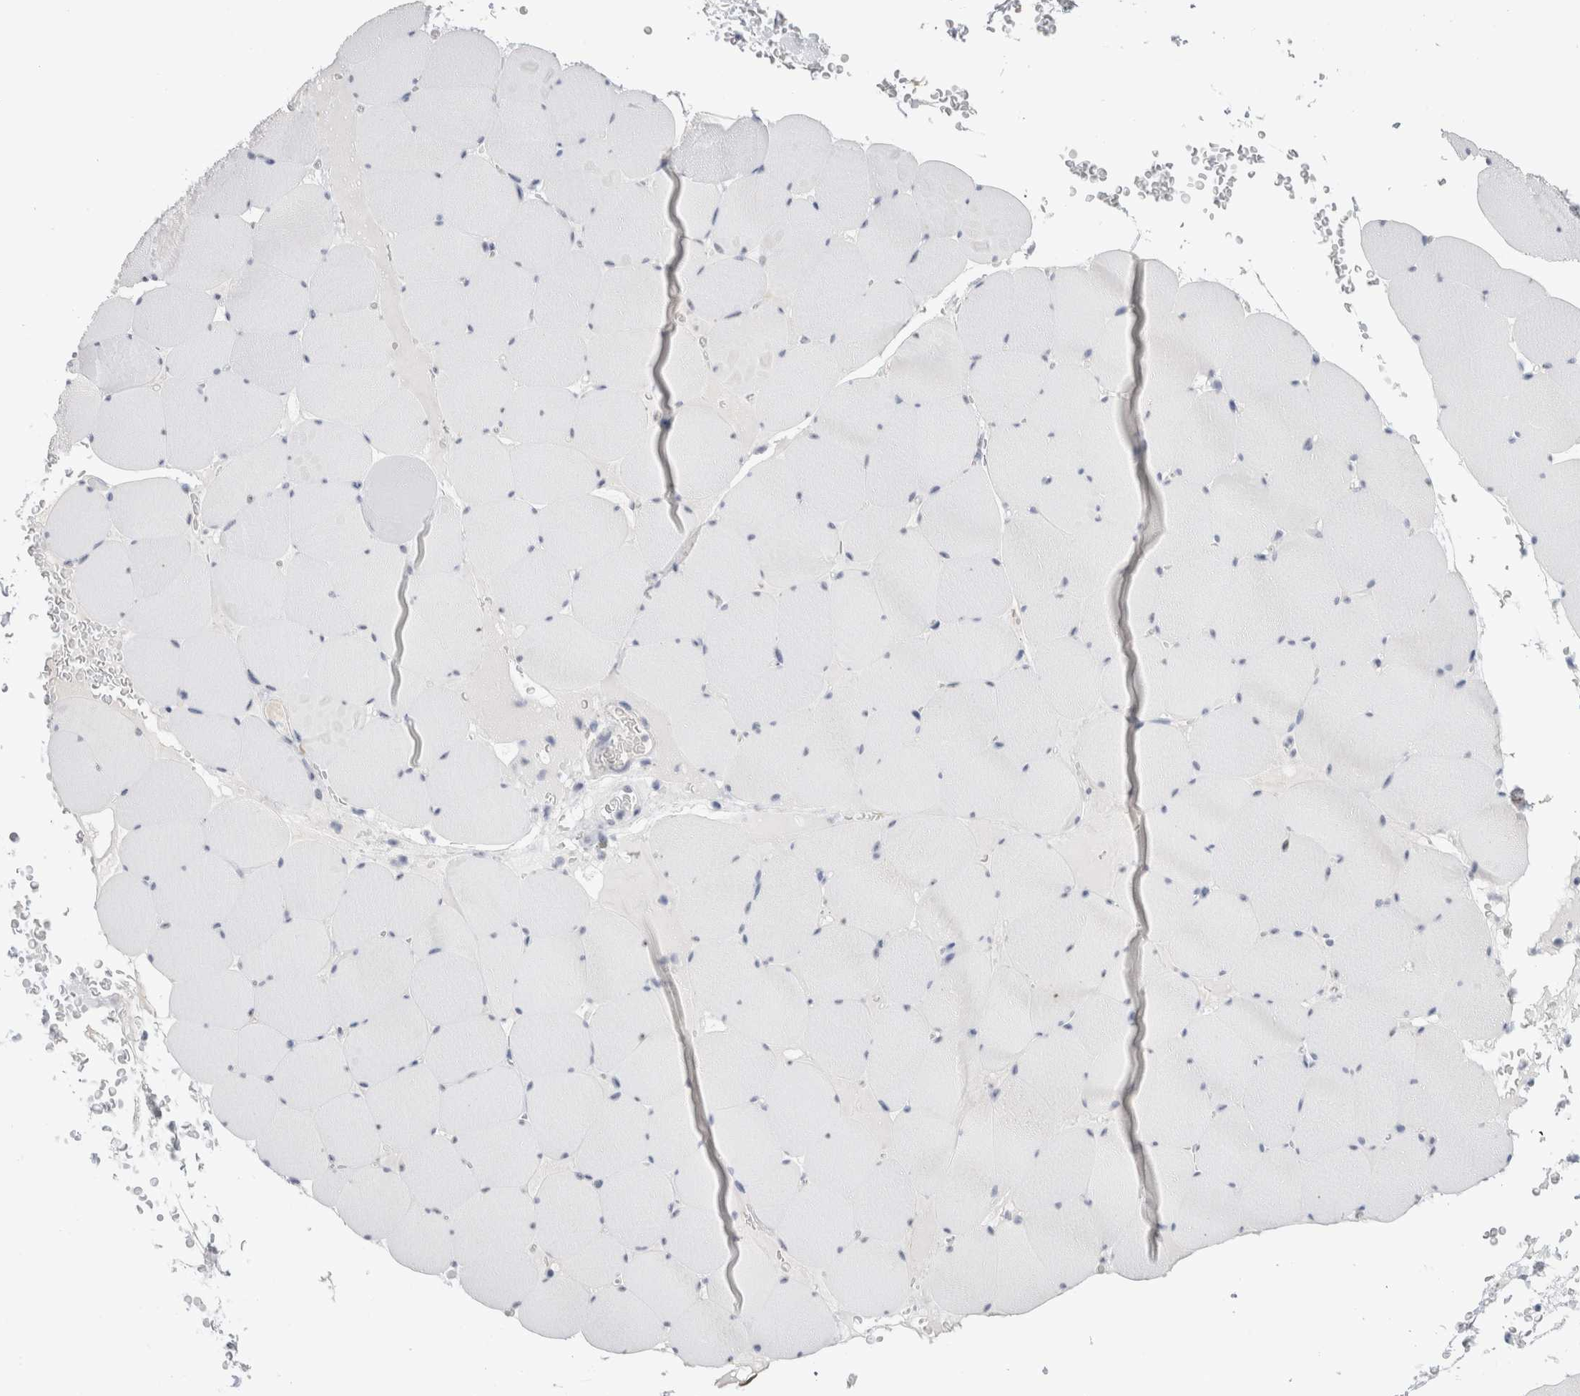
{"staining": {"intensity": "negative", "quantity": "none", "location": "none"}, "tissue": "skeletal muscle", "cell_type": "Myocytes", "image_type": "normal", "snomed": [{"axis": "morphology", "description": "Normal tissue, NOS"}, {"axis": "topography", "description": "Skeletal muscle"}], "caption": "High power microscopy histopathology image of an IHC micrograph of unremarkable skeletal muscle, revealing no significant expression in myocytes.", "gene": "CADM3", "patient": {"sex": "male", "age": 62}}